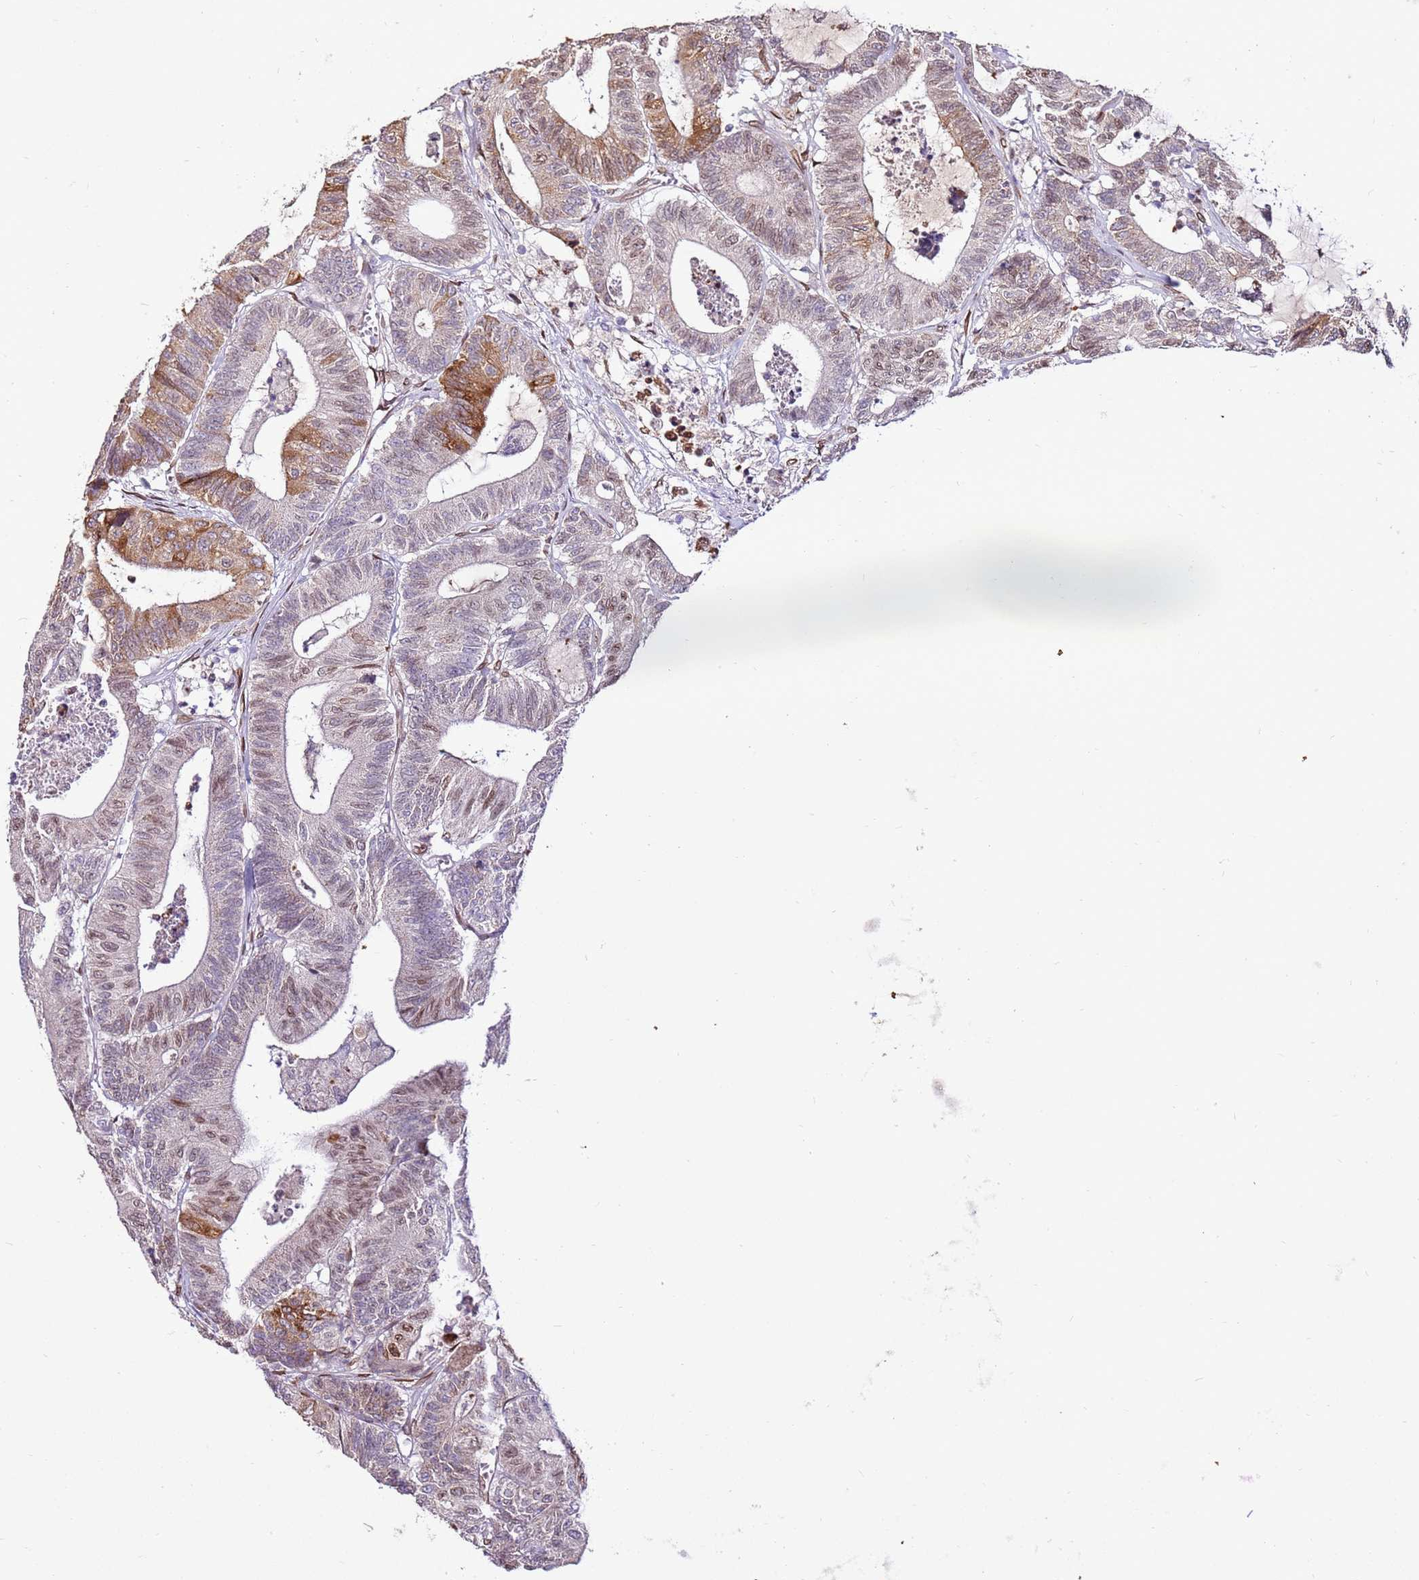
{"staining": {"intensity": "moderate", "quantity": "25%-75%", "location": "cytoplasmic/membranous,nuclear"}, "tissue": "colorectal cancer", "cell_type": "Tumor cells", "image_type": "cancer", "snomed": [{"axis": "morphology", "description": "Adenocarcinoma, NOS"}, {"axis": "topography", "description": "Colon"}], "caption": "Moderate cytoplasmic/membranous and nuclear expression for a protein is identified in about 25%-75% of tumor cells of colorectal adenocarcinoma using immunohistochemistry.", "gene": "TMEM47", "patient": {"sex": "female", "age": 84}}